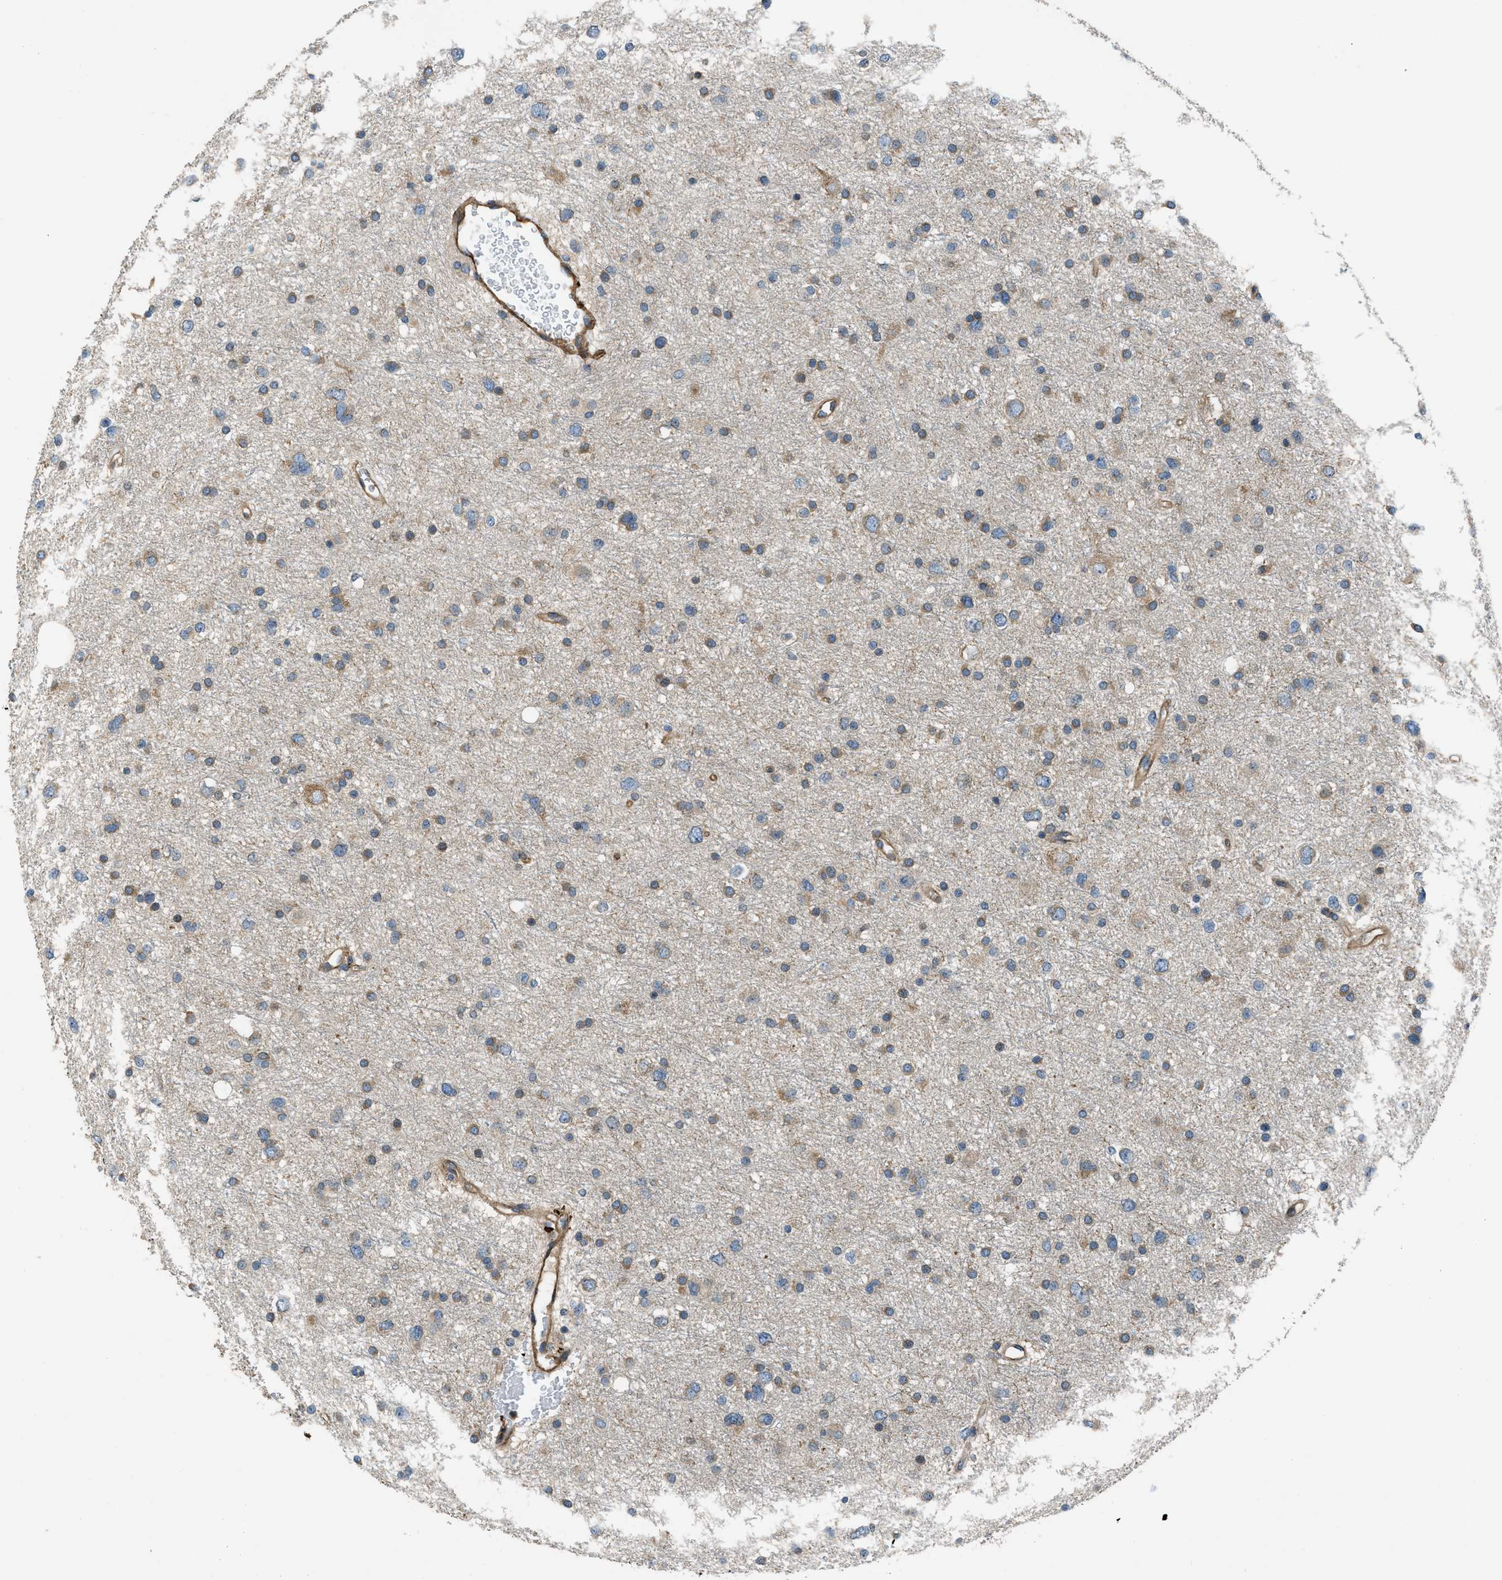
{"staining": {"intensity": "moderate", "quantity": ">75%", "location": "cytoplasmic/membranous"}, "tissue": "glioma", "cell_type": "Tumor cells", "image_type": "cancer", "snomed": [{"axis": "morphology", "description": "Glioma, malignant, Low grade"}, {"axis": "topography", "description": "Brain"}], "caption": "Protein analysis of glioma tissue reveals moderate cytoplasmic/membranous staining in about >75% of tumor cells. (Stains: DAB in brown, nuclei in blue, Microscopy: brightfield microscopy at high magnification).", "gene": "VEZT", "patient": {"sex": "female", "age": 37}}